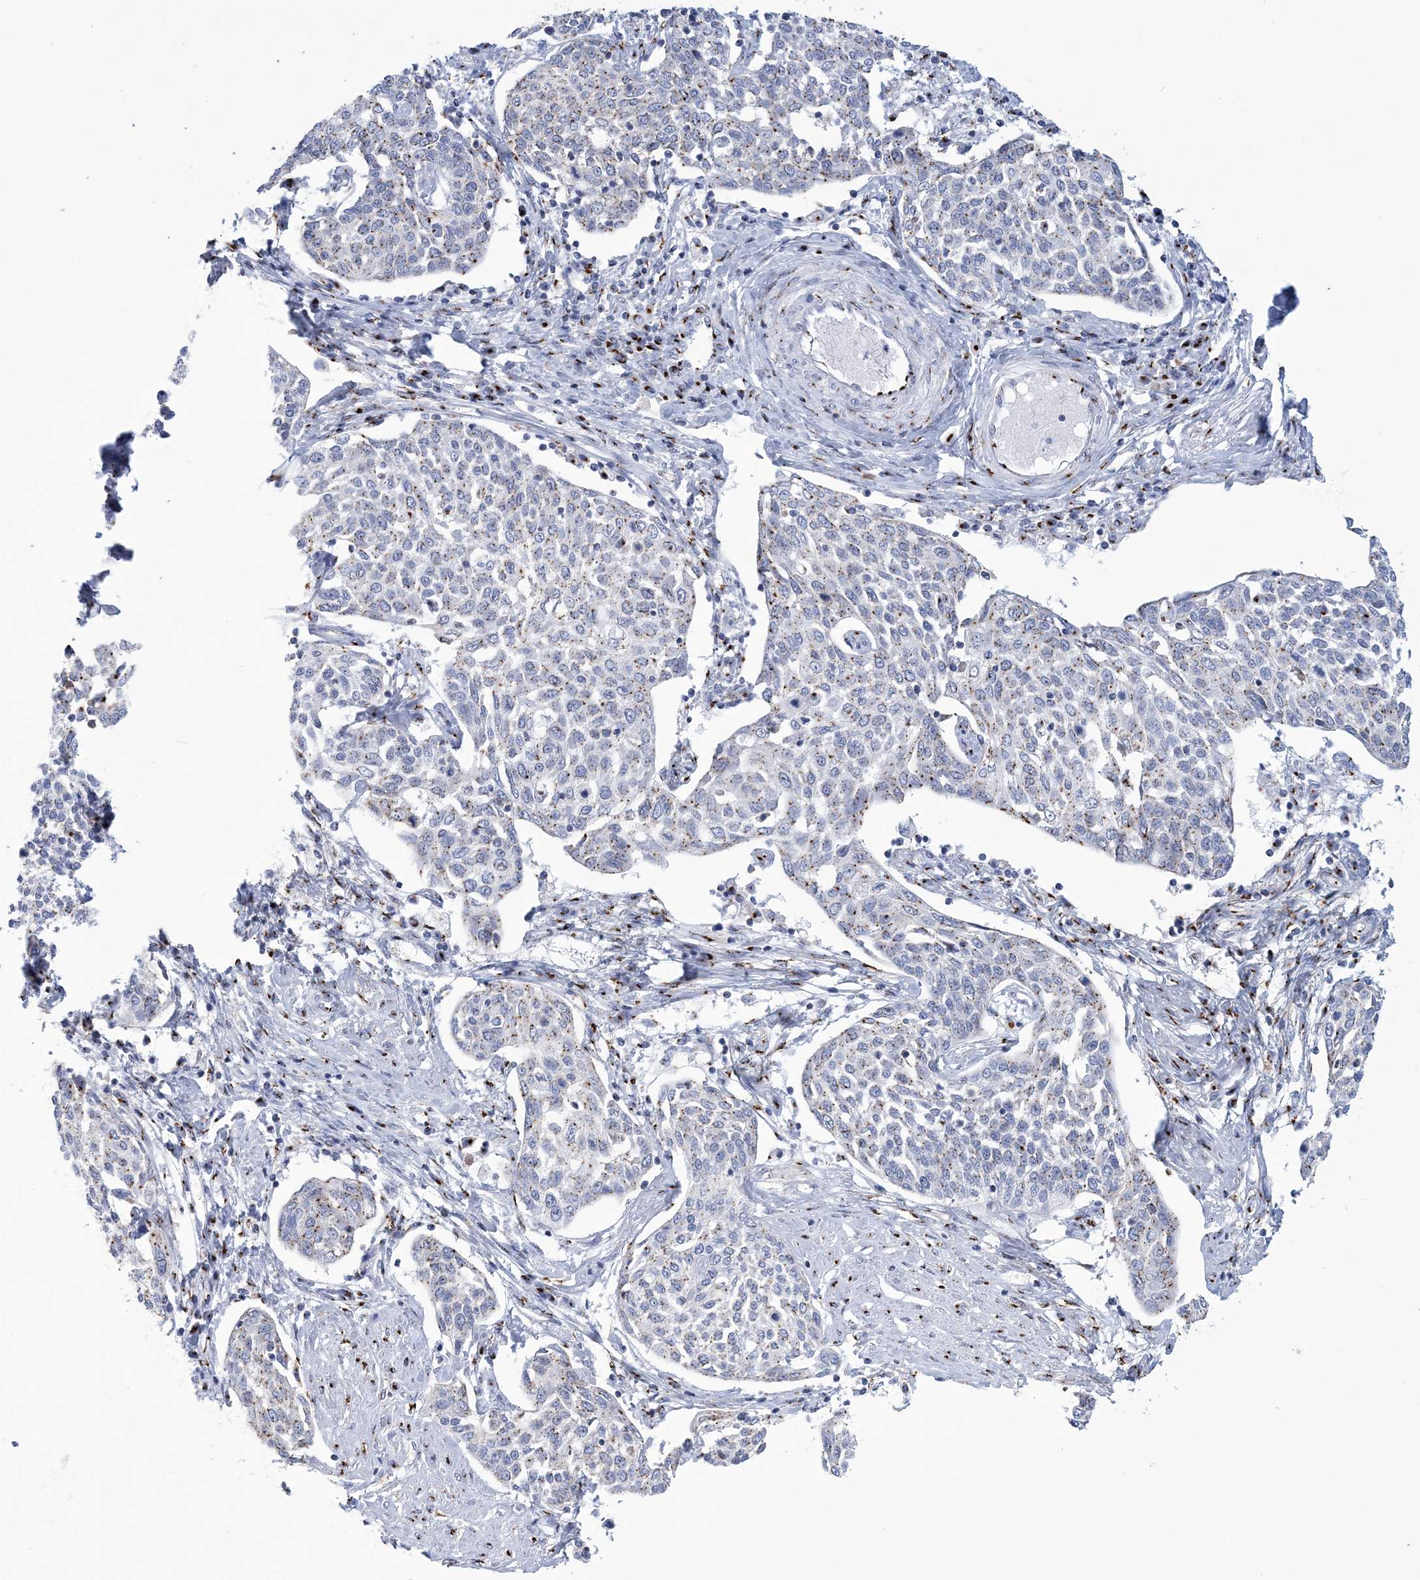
{"staining": {"intensity": "weak", "quantity": "25%-75%", "location": "cytoplasmic/membranous"}, "tissue": "cervical cancer", "cell_type": "Tumor cells", "image_type": "cancer", "snomed": [{"axis": "morphology", "description": "Squamous cell carcinoma, NOS"}, {"axis": "topography", "description": "Cervix"}], "caption": "High-magnification brightfield microscopy of cervical squamous cell carcinoma stained with DAB (brown) and counterstained with hematoxylin (blue). tumor cells exhibit weak cytoplasmic/membranous staining is identified in approximately25%-75% of cells. The staining is performed using DAB brown chromogen to label protein expression. The nuclei are counter-stained blue using hematoxylin.", "gene": "SLX9", "patient": {"sex": "female", "age": 34}}